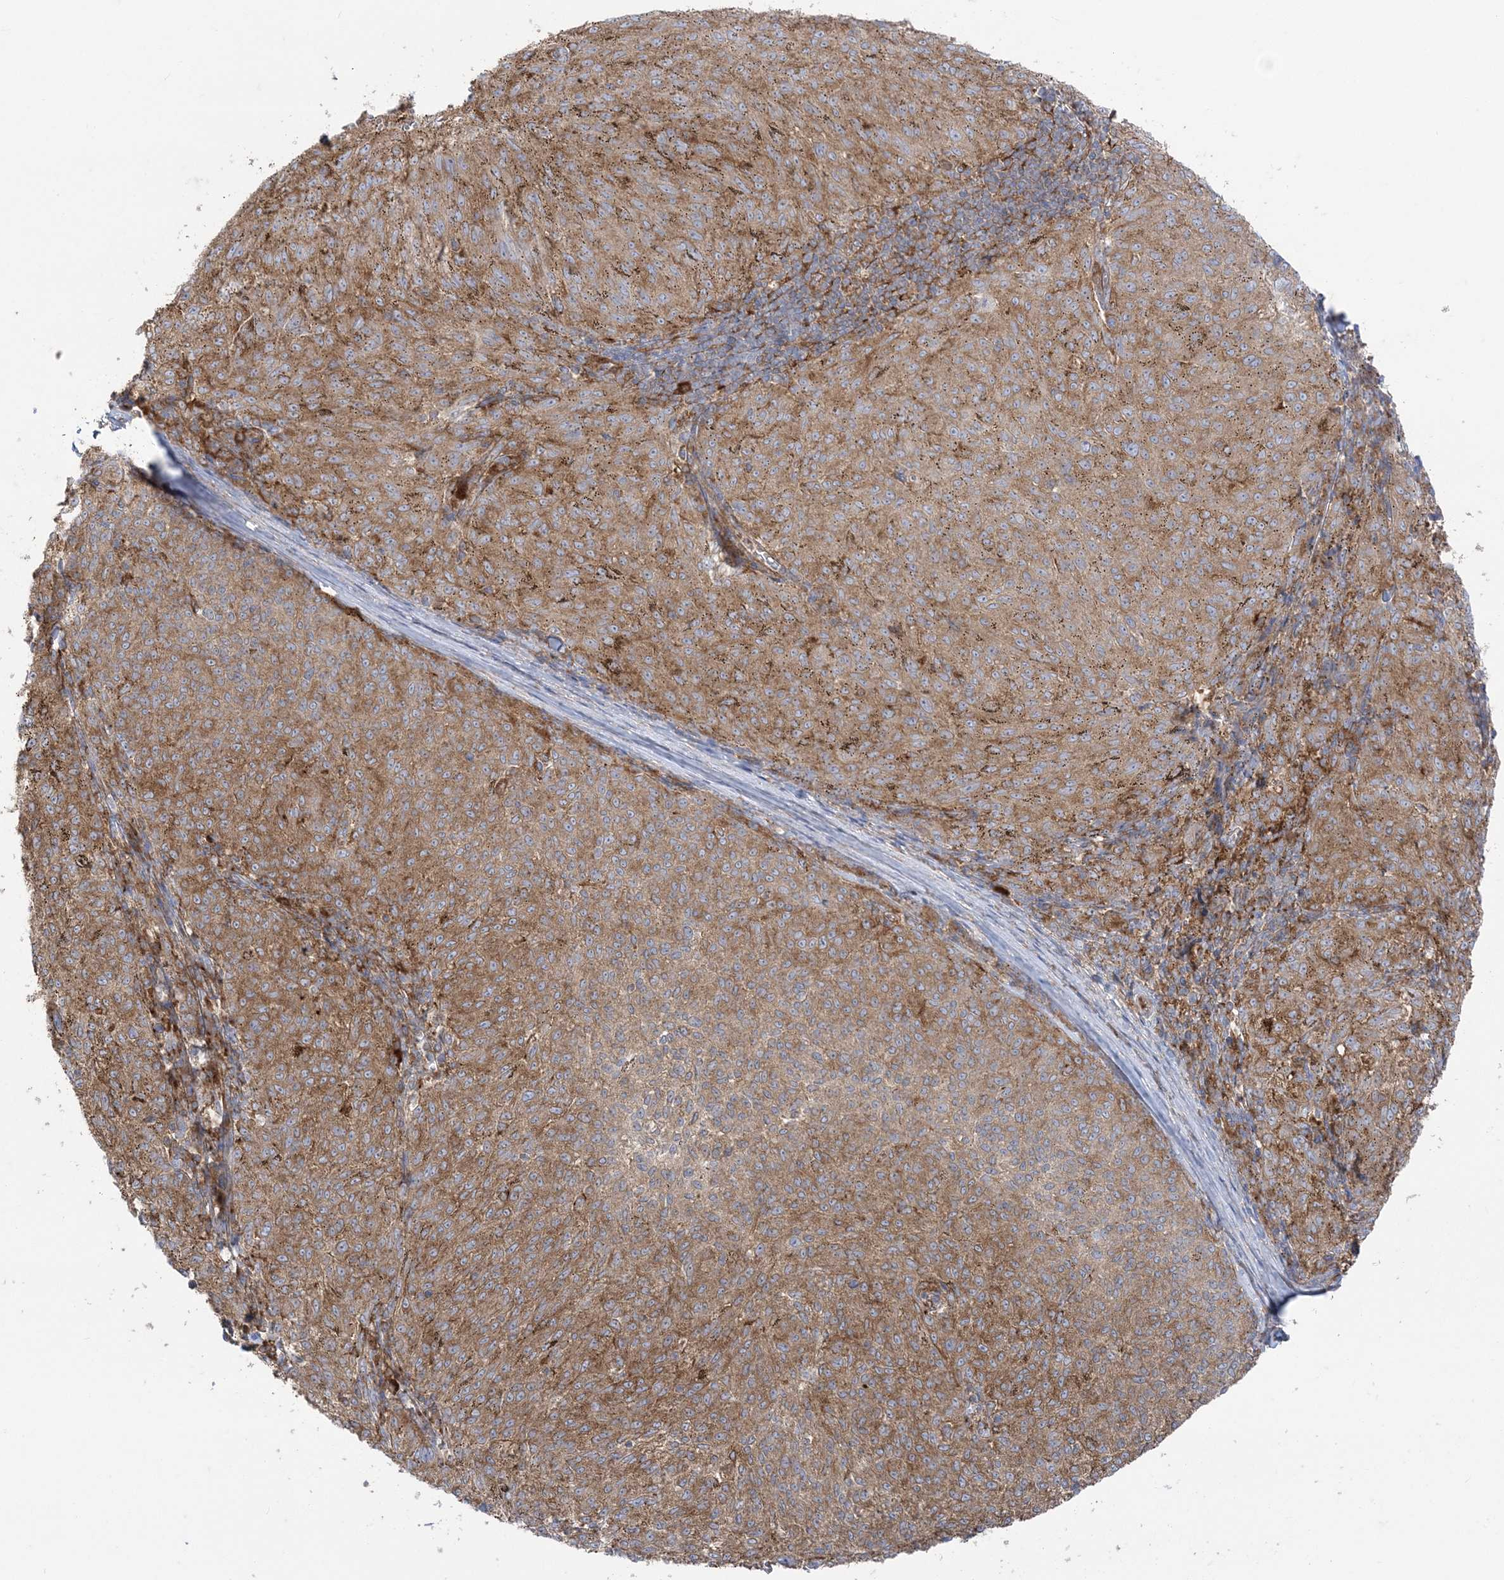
{"staining": {"intensity": "moderate", "quantity": ">75%", "location": "cytoplasmic/membranous"}, "tissue": "melanoma", "cell_type": "Tumor cells", "image_type": "cancer", "snomed": [{"axis": "morphology", "description": "Malignant melanoma, NOS"}, {"axis": "topography", "description": "Skin"}], "caption": "Immunohistochemistry image of melanoma stained for a protein (brown), which reveals medium levels of moderate cytoplasmic/membranous staining in approximately >75% of tumor cells.", "gene": "DERL3", "patient": {"sex": "female", "age": 72}}